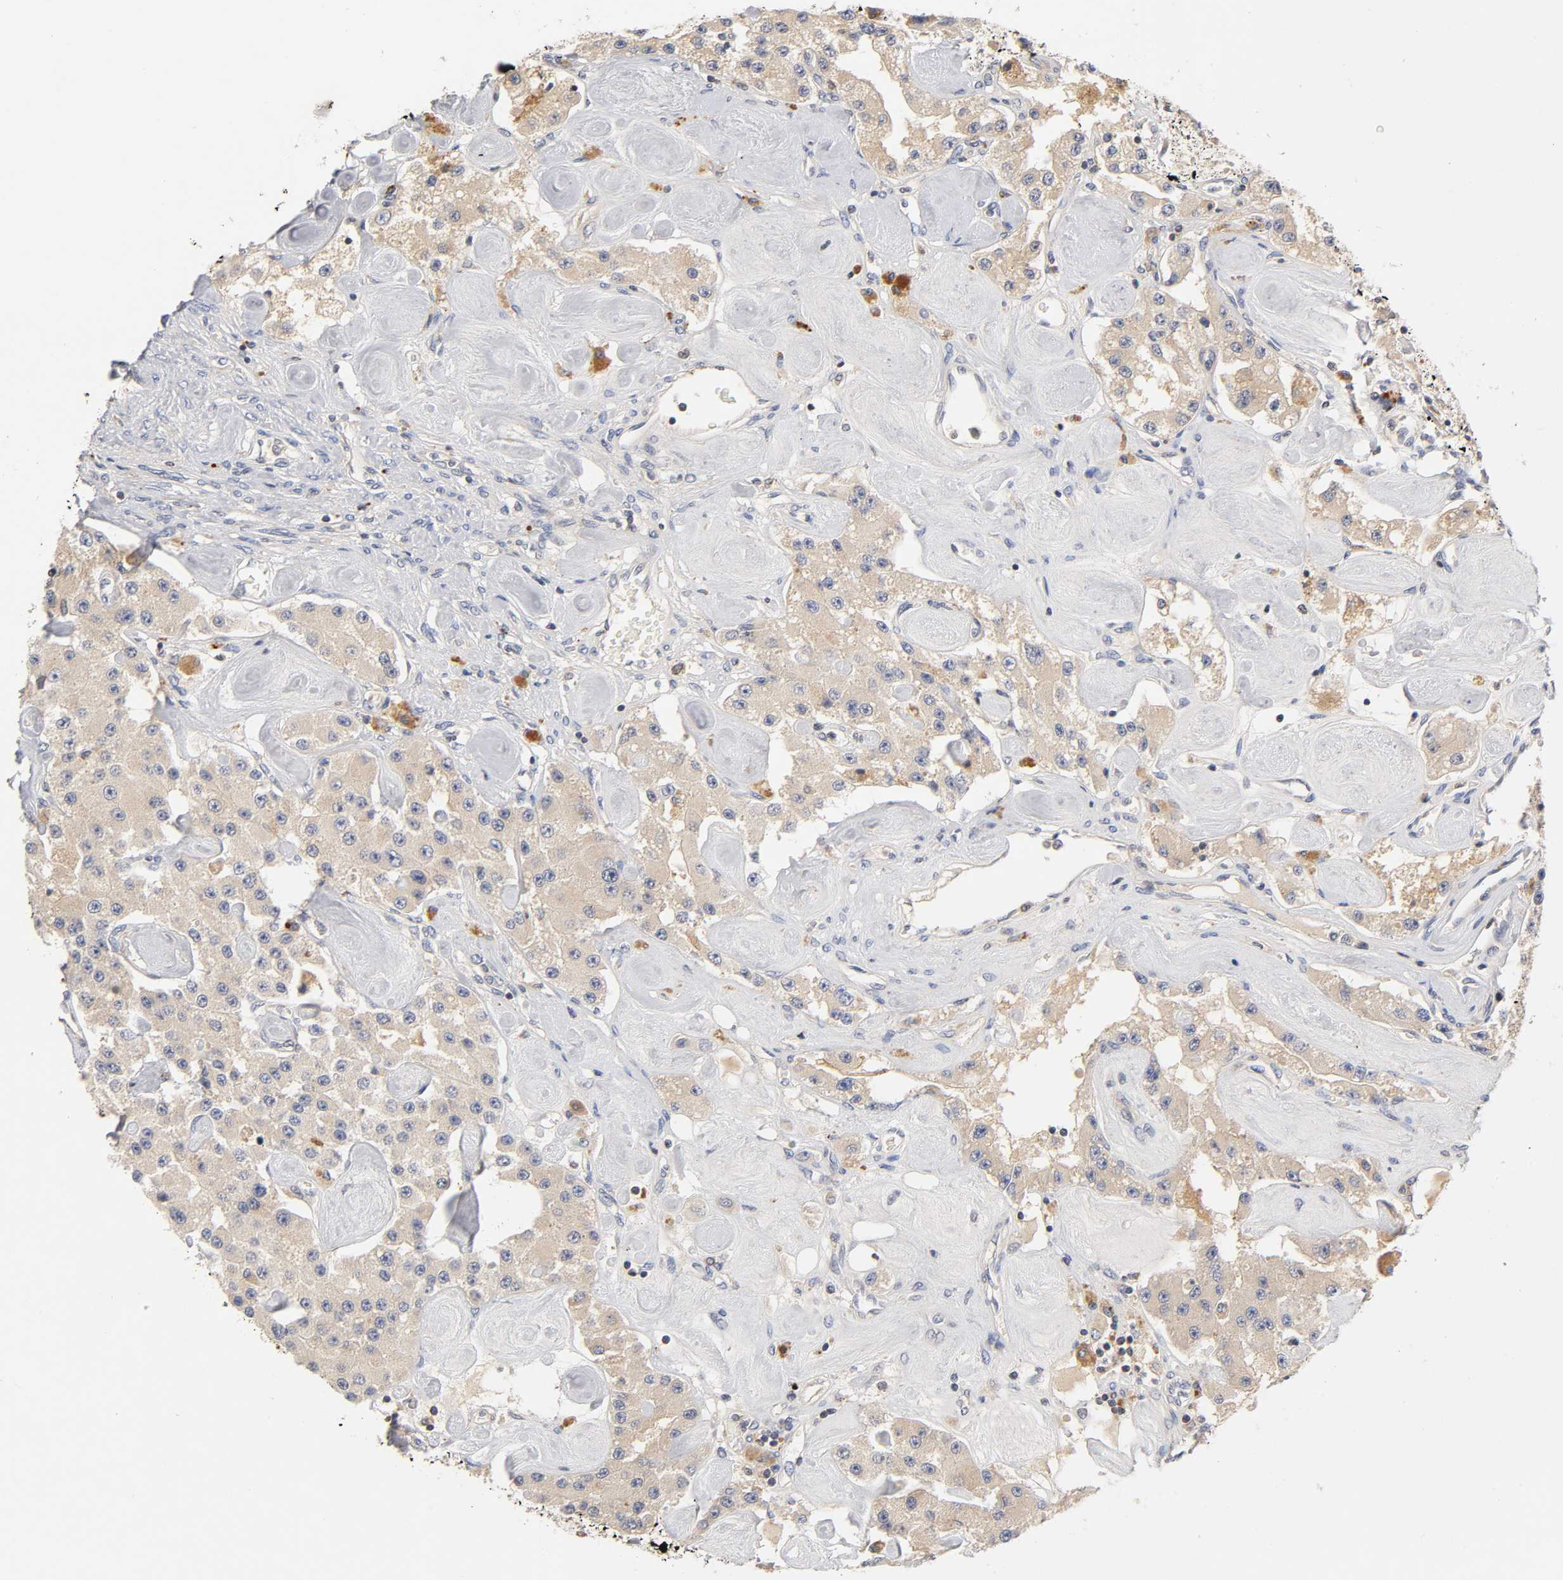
{"staining": {"intensity": "weak", "quantity": ">75%", "location": "cytoplasmic/membranous"}, "tissue": "carcinoid", "cell_type": "Tumor cells", "image_type": "cancer", "snomed": [{"axis": "morphology", "description": "Carcinoid, malignant, NOS"}, {"axis": "topography", "description": "Pancreas"}], "caption": "There is low levels of weak cytoplasmic/membranous expression in tumor cells of carcinoid, as demonstrated by immunohistochemical staining (brown color).", "gene": "RHOA", "patient": {"sex": "male", "age": 41}}